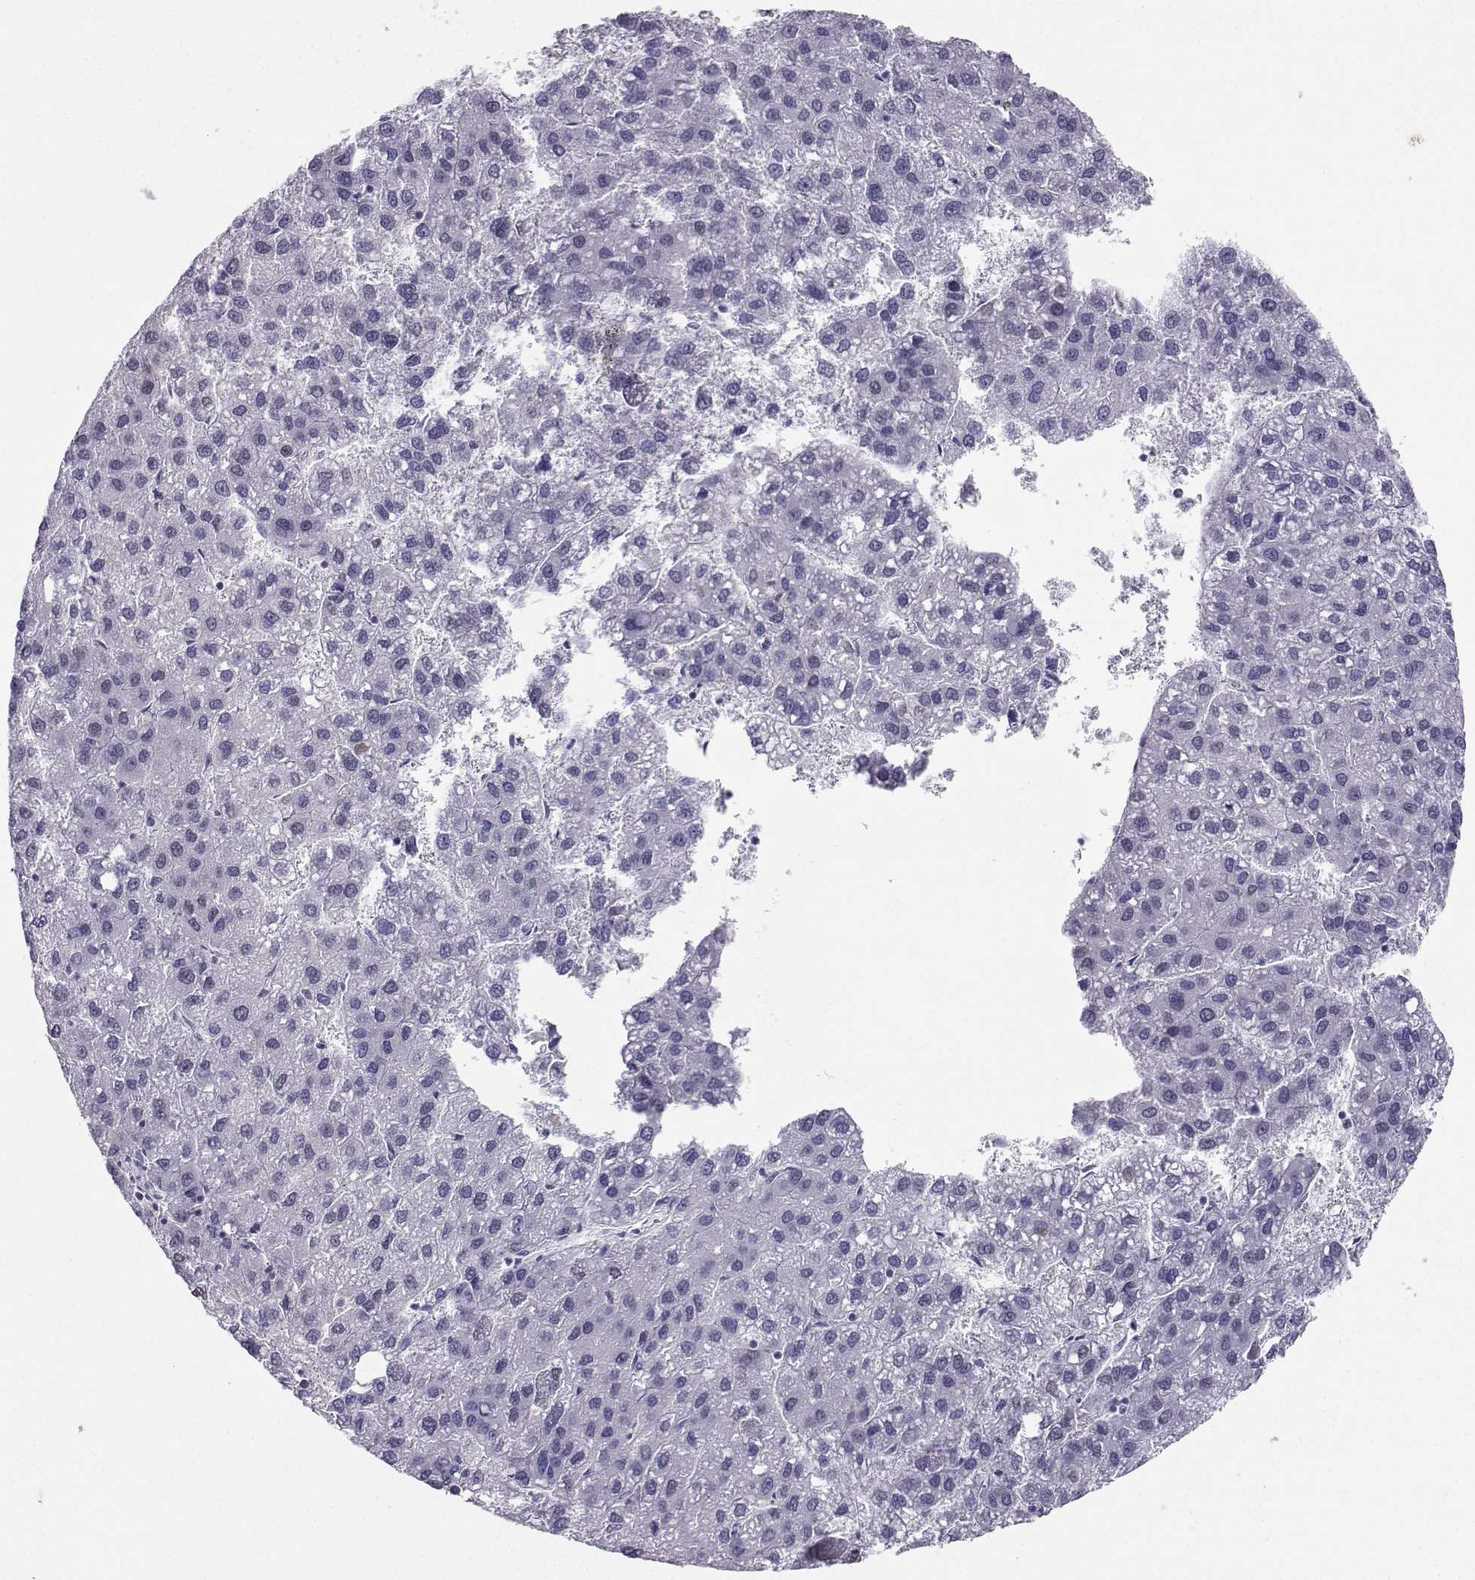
{"staining": {"intensity": "negative", "quantity": "none", "location": "none"}, "tissue": "liver cancer", "cell_type": "Tumor cells", "image_type": "cancer", "snomed": [{"axis": "morphology", "description": "Carcinoma, Hepatocellular, NOS"}, {"axis": "topography", "description": "Liver"}], "caption": "The histopathology image displays no staining of tumor cells in liver cancer. The staining was performed using DAB (3,3'-diaminobenzidine) to visualize the protein expression in brown, while the nuclei were stained in blue with hematoxylin (Magnification: 20x).", "gene": "TEDC2", "patient": {"sex": "female", "age": 82}}